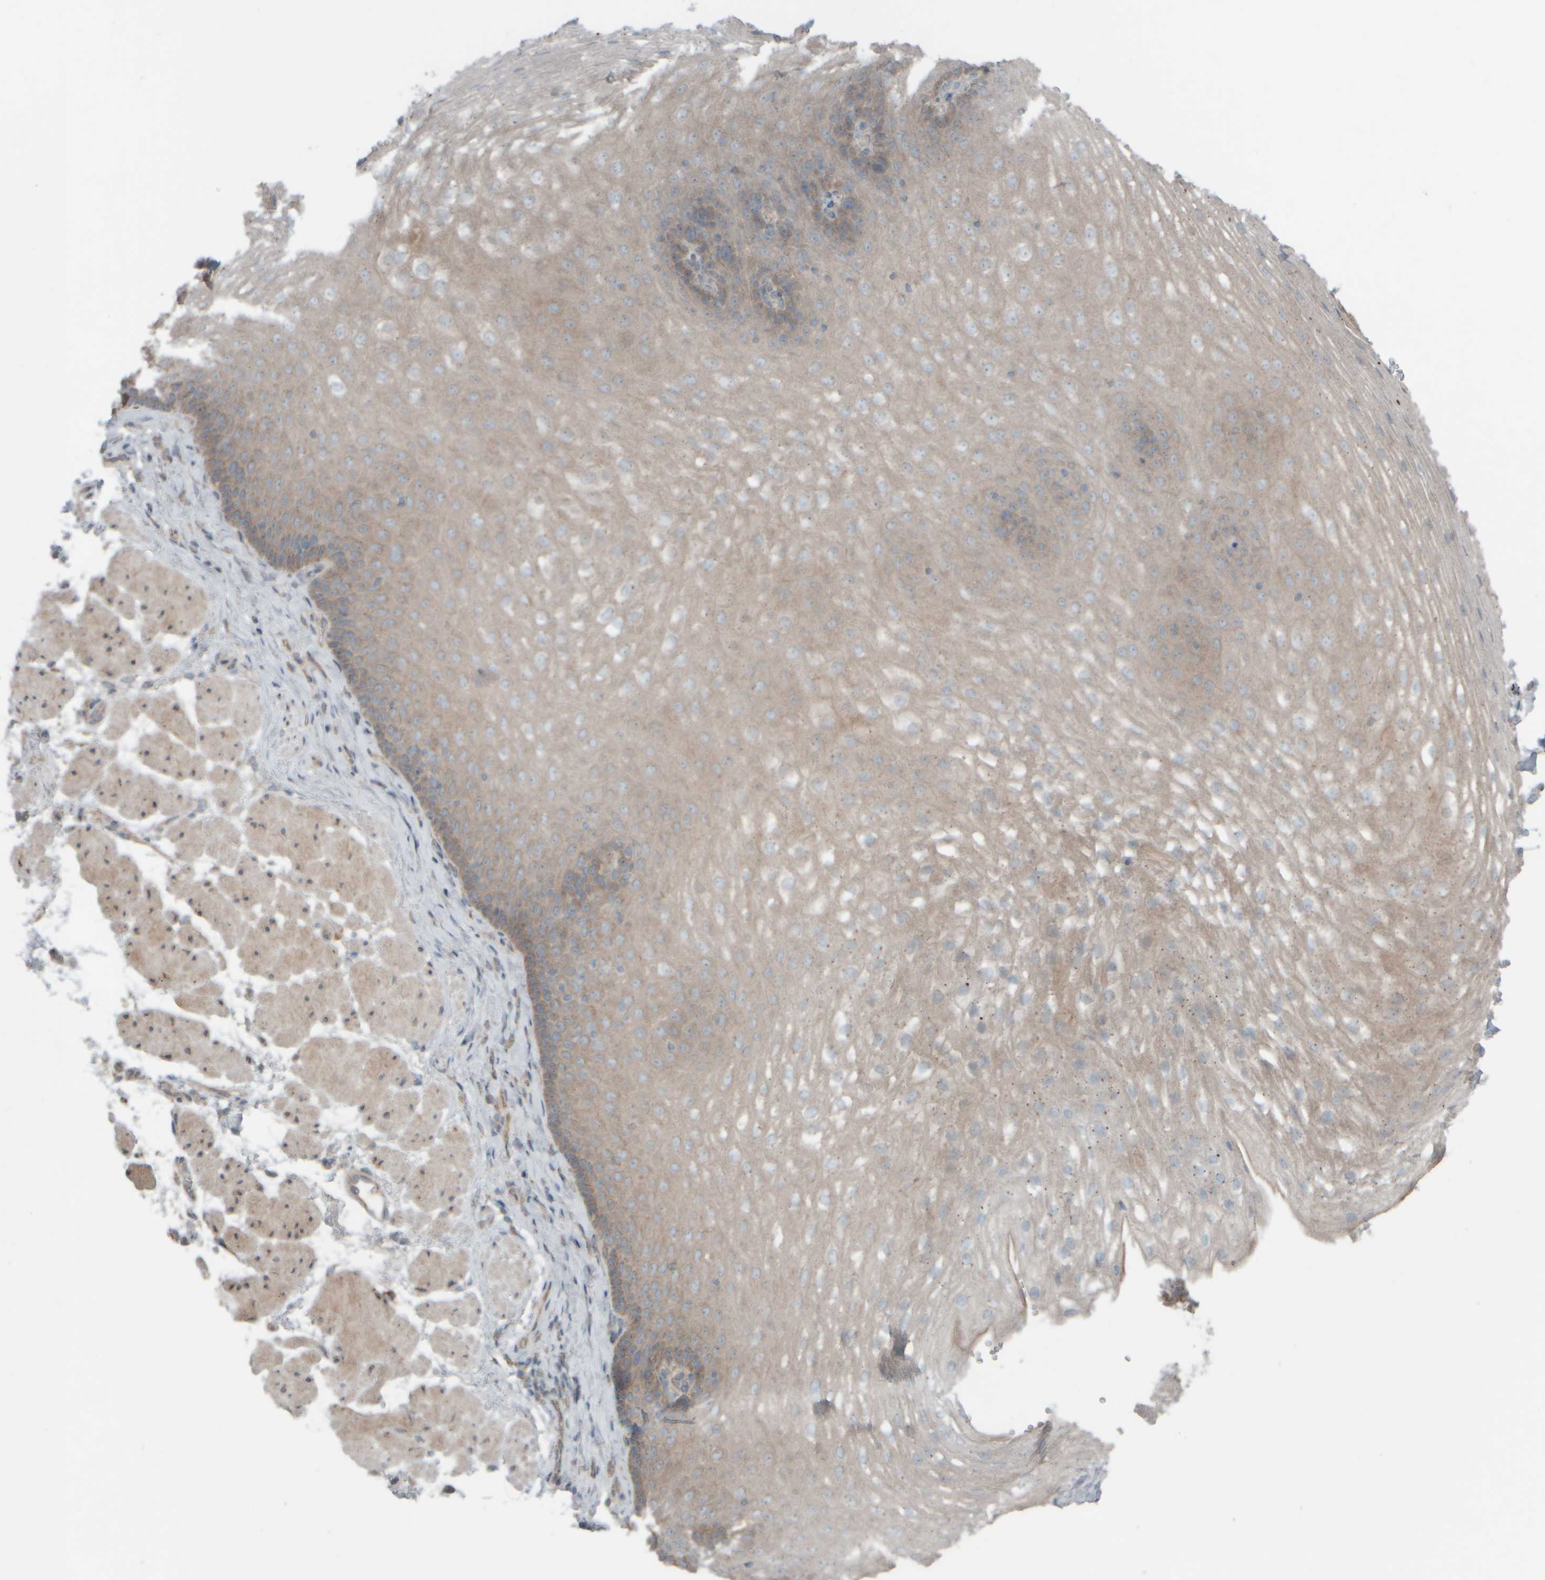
{"staining": {"intensity": "weak", "quantity": "25%-75%", "location": "cytoplasmic/membranous"}, "tissue": "esophagus", "cell_type": "Squamous epithelial cells", "image_type": "normal", "snomed": [{"axis": "morphology", "description": "Normal tissue, NOS"}, {"axis": "topography", "description": "Esophagus"}], "caption": "Protein analysis of benign esophagus reveals weak cytoplasmic/membranous staining in approximately 25%-75% of squamous epithelial cells. (IHC, brightfield microscopy, high magnification).", "gene": "HGS", "patient": {"sex": "female", "age": 66}}